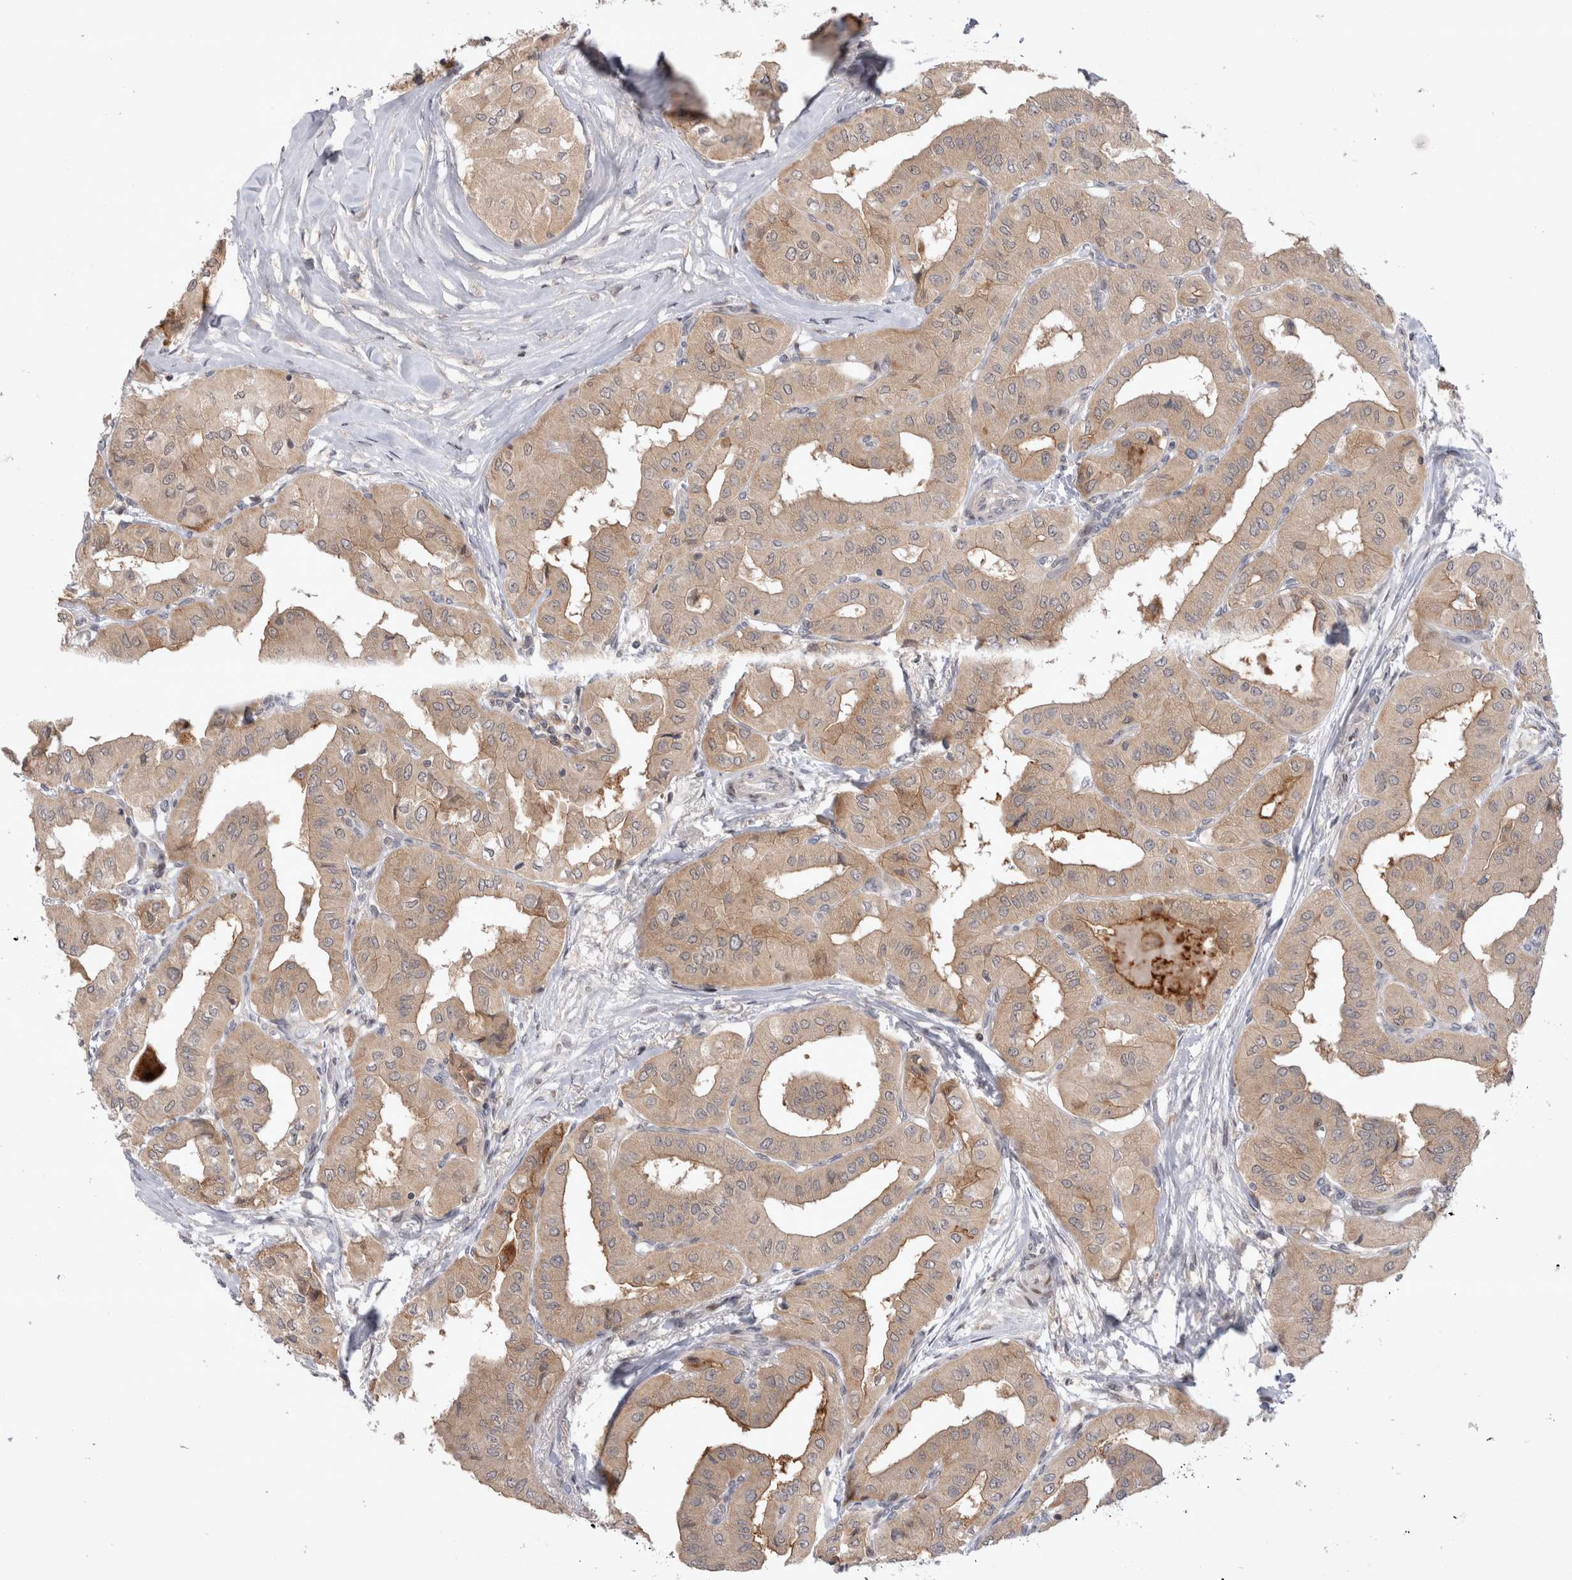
{"staining": {"intensity": "weak", "quantity": ">75%", "location": "cytoplasmic/membranous"}, "tissue": "thyroid cancer", "cell_type": "Tumor cells", "image_type": "cancer", "snomed": [{"axis": "morphology", "description": "Papillary adenocarcinoma, NOS"}, {"axis": "topography", "description": "Thyroid gland"}], "caption": "Thyroid papillary adenocarcinoma stained with DAB (3,3'-diaminobenzidine) immunohistochemistry (IHC) reveals low levels of weak cytoplasmic/membranous staining in approximately >75% of tumor cells. (DAB IHC with brightfield microscopy, high magnification).", "gene": "PLEKHM1", "patient": {"sex": "female", "age": 59}}